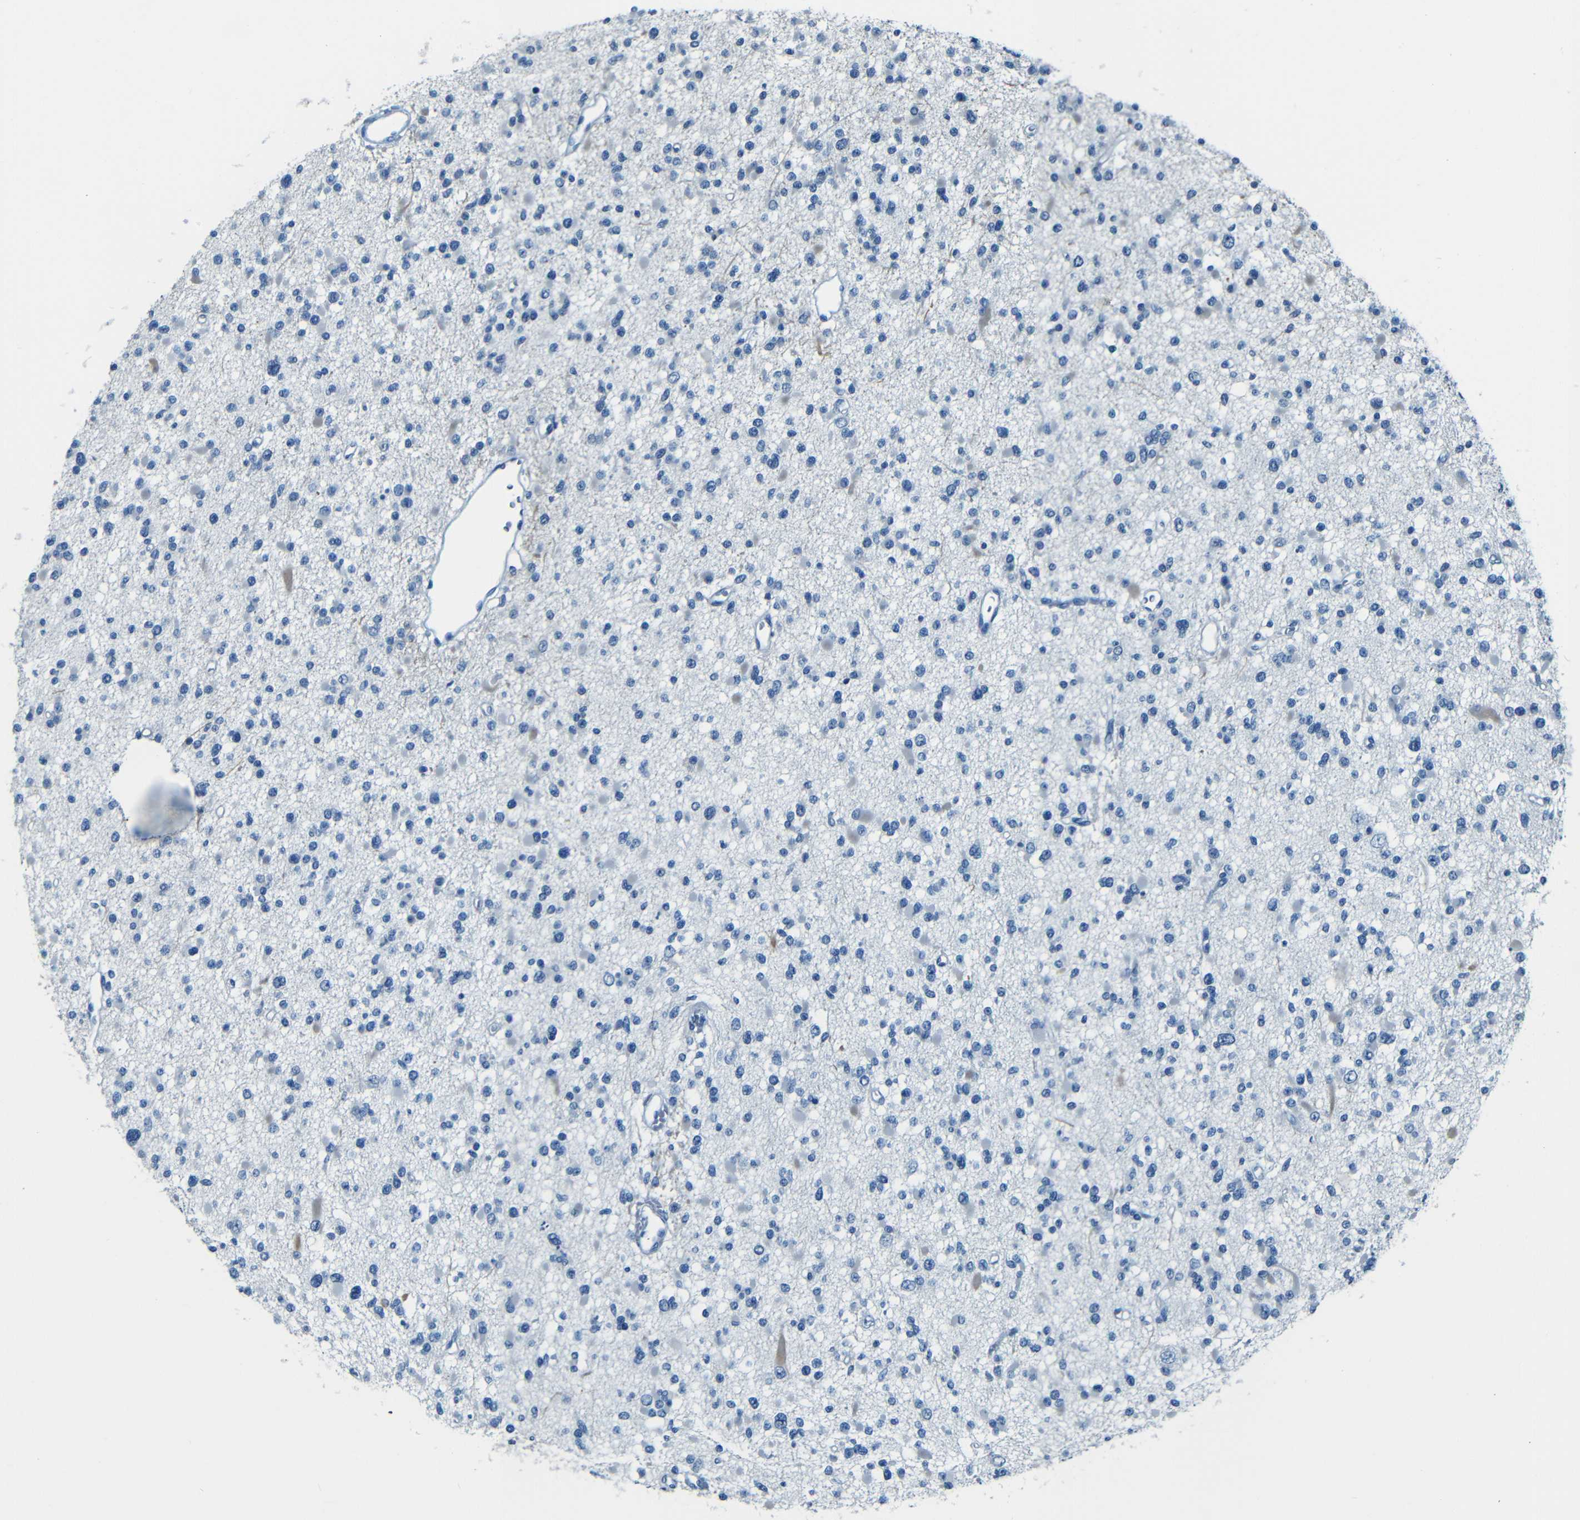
{"staining": {"intensity": "negative", "quantity": "none", "location": "none"}, "tissue": "glioma", "cell_type": "Tumor cells", "image_type": "cancer", "snomed": [{"axis": "morphology", "description": "Glioma, malignant, Low grade"}, {"axis": "topography", "description": "Brain"}], "caption": "Immunohistochemistry (IHC) histopathology image of neoplastic tissue: glioma stained with DAB exhibits no significant protein staining in tumor cells. (DAB (3,3'-diaminobenzidine) immunohistochemistry, high magnification).", "gene": "ZMAT1", "patient": {"sex": "female", "age": 22}}